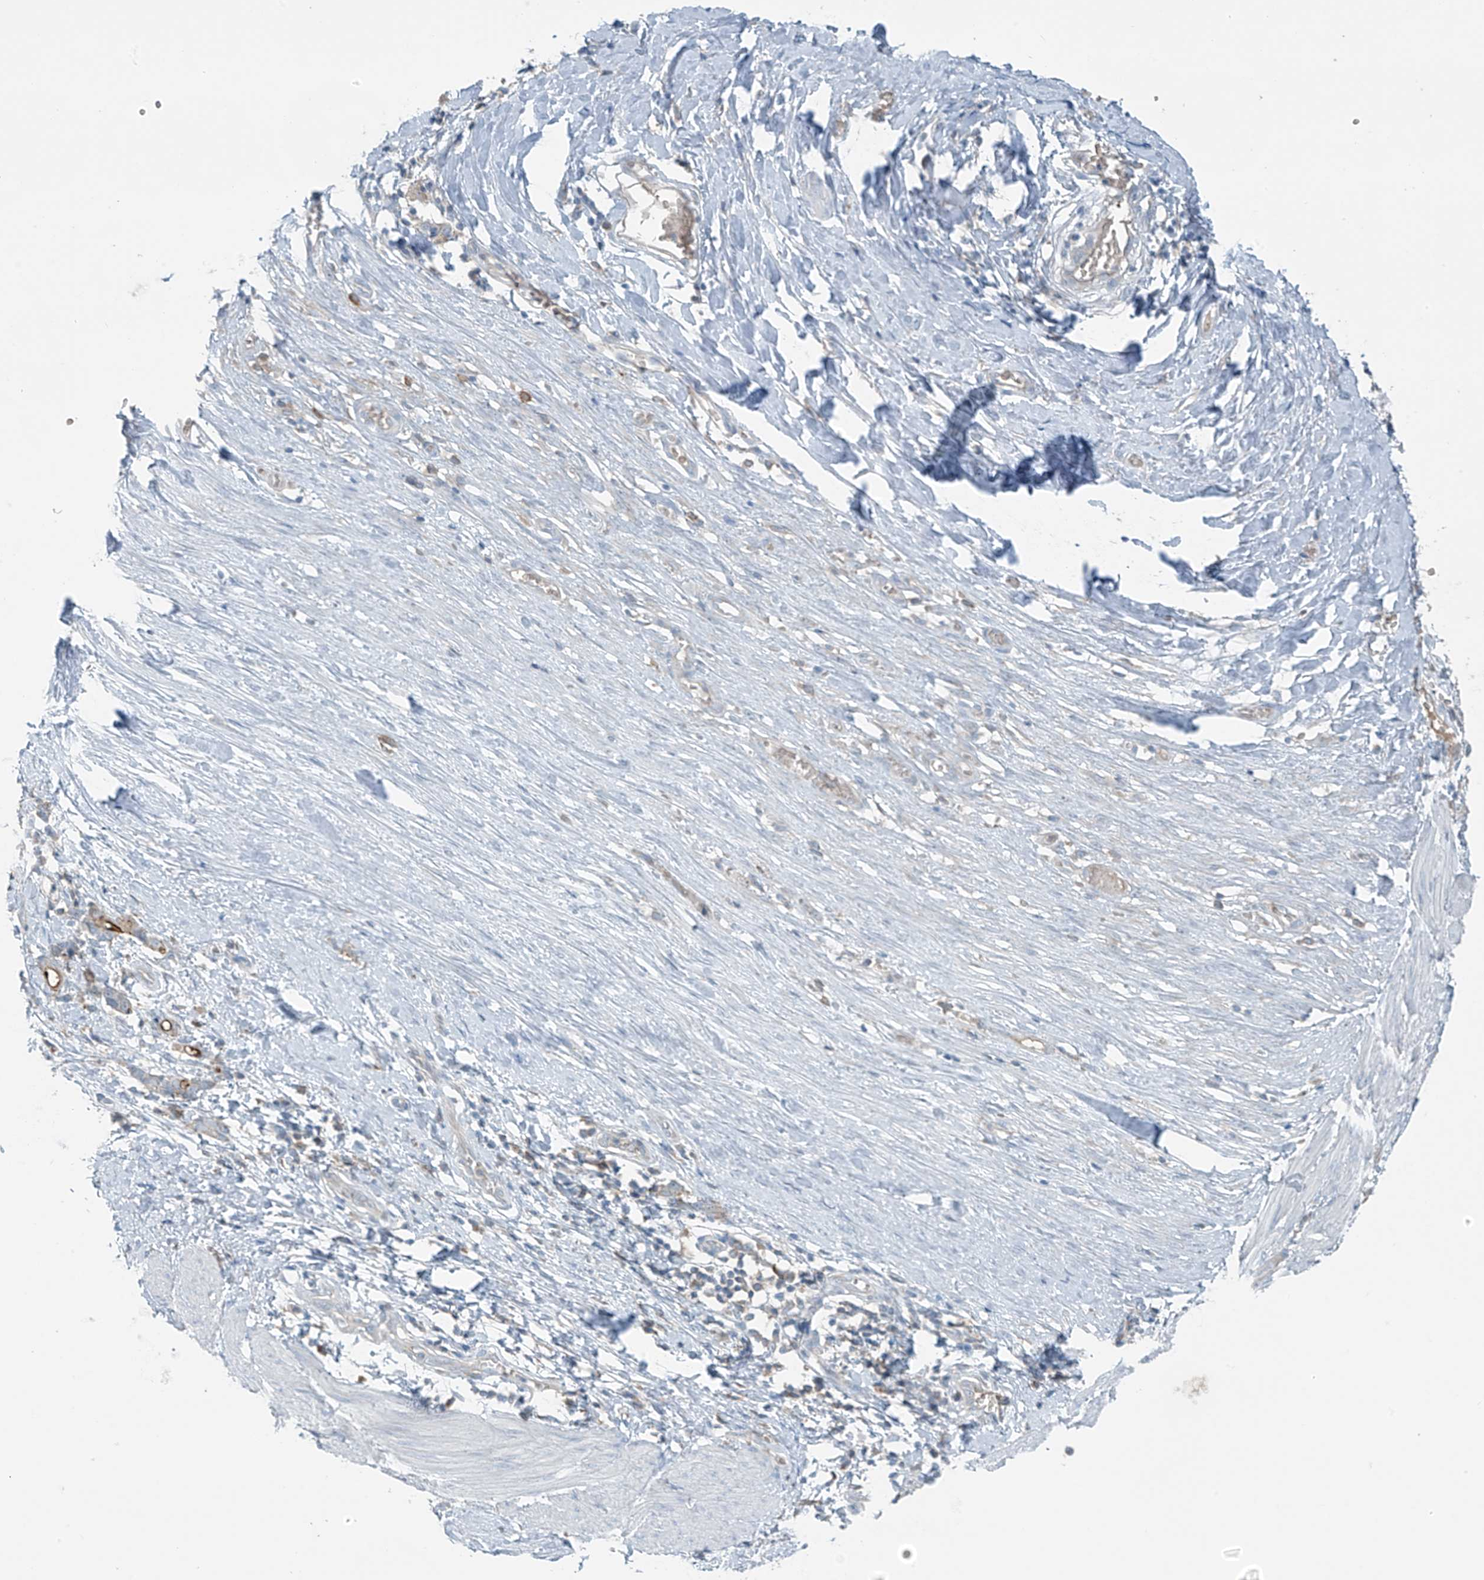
{"staining": {"intensity": "negative", "quantity": "none", "location": "none"}, "tissue": "smooth muscle", "cell_type": "Smooth muscle cells", "image_type": "normal", "snomed": [{"axis": "morphology", "description": "Normal tissue, NOS"}, {"axis": "morphology", "description": "Adenocarcinoma, NOS"}, {"axis": "topography", "description": "Colon"}, {"axis": "topography", "description": "Peripheral nerve tissue"}], "caption": "Immunohistochemistry (IHC) of unremarkable human smooth muscle shows no staining in smooth muscle cells.", "gene": "FAM131C", "patient": {"sex": "male", "age": 14}}